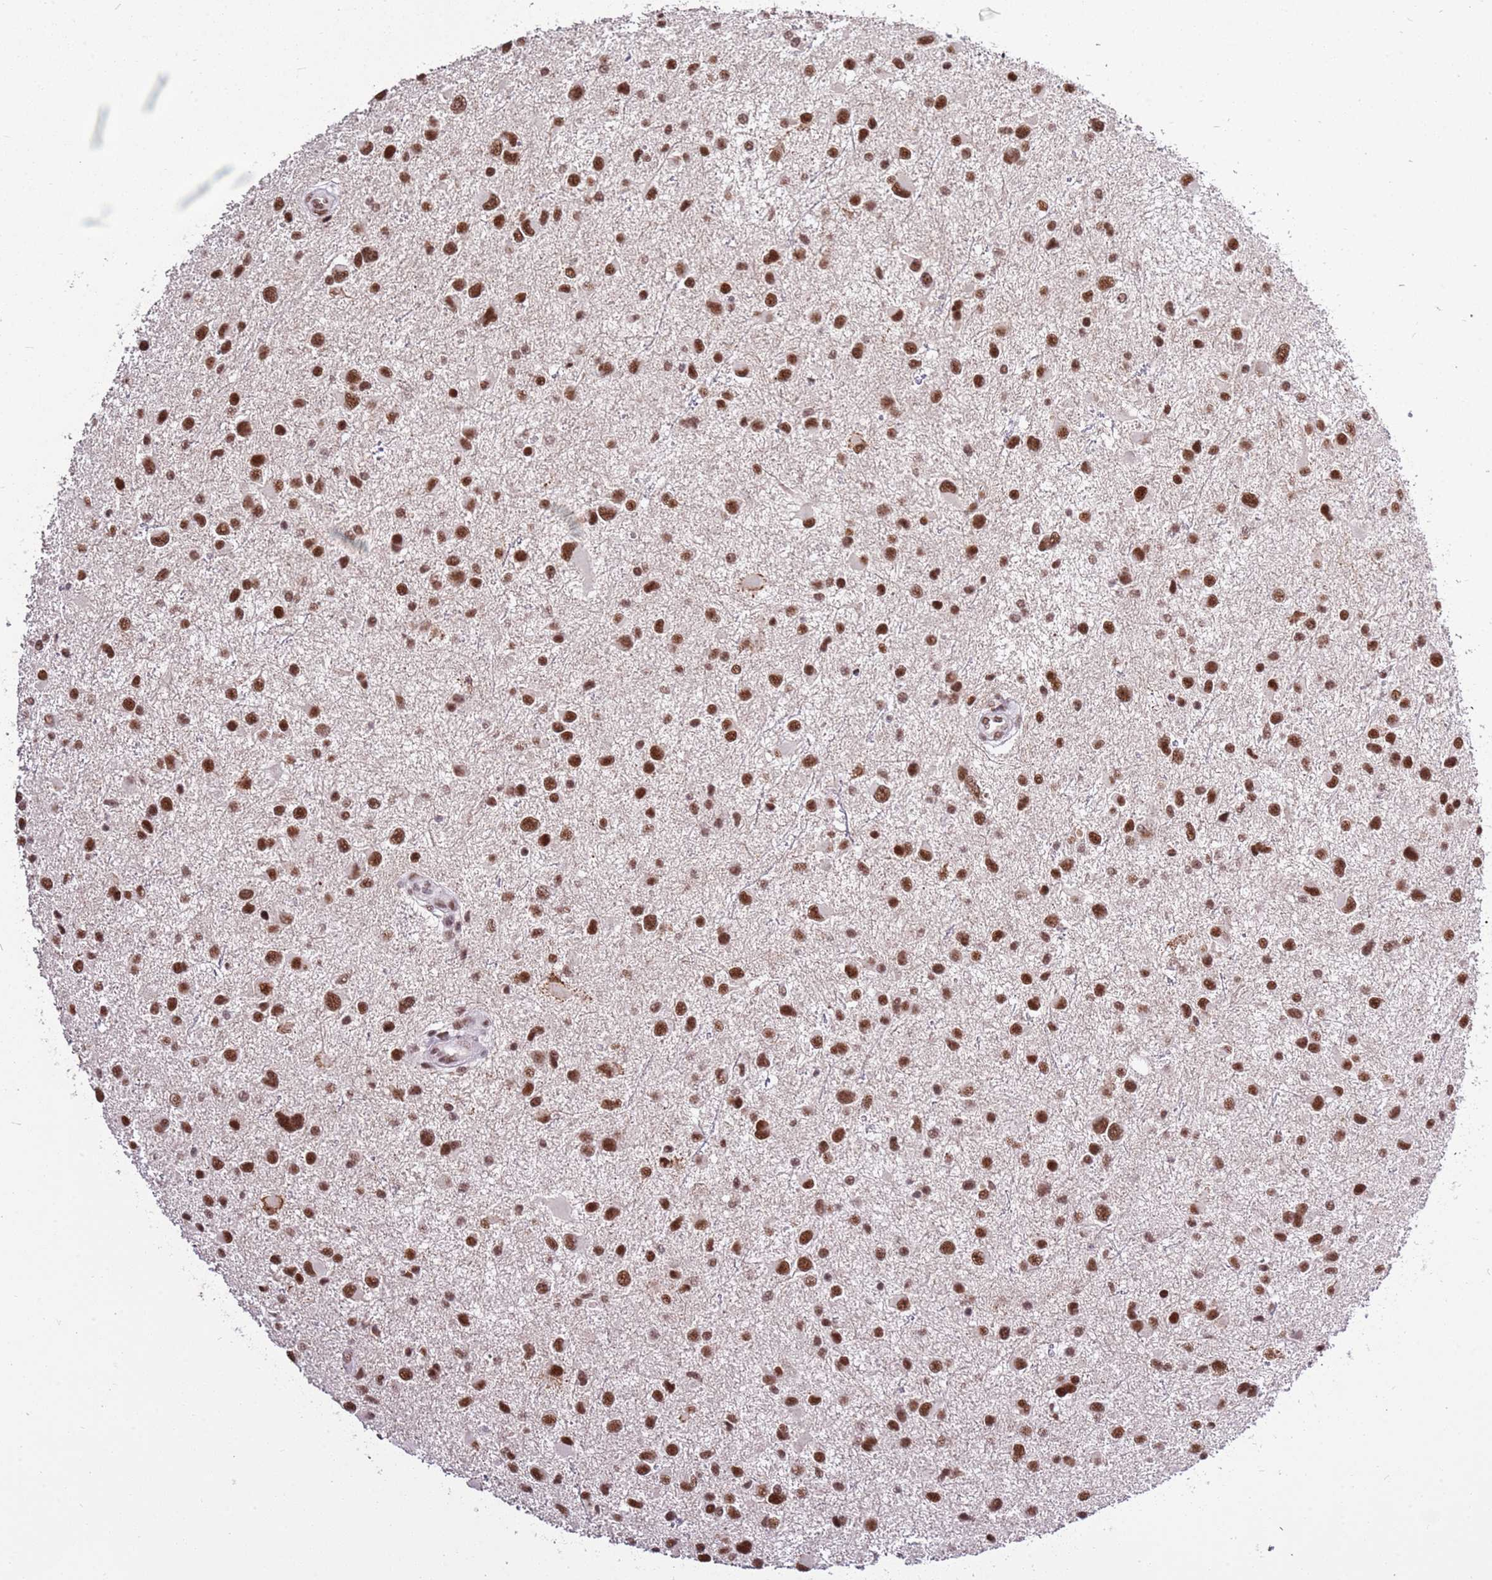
{"staining": {"intensity": "strong", "quantity": ">75%", "location": "nuclear"}, "tissue": "glioma", "cell_type": "Tumor cells", "image_type": "cancer", "snomed": [{"axis": "morphology", "description": "Glioma, malignant, Low grade"}, {"axis": "topography", "description": "Brain"}], "caption": "Strong nuclear expression is seen in approximately >75% of tumor cells in malignant glioma (low-grade).", "gene": "AKAP8L", "patient": {"sex": "female", "age": 32}}